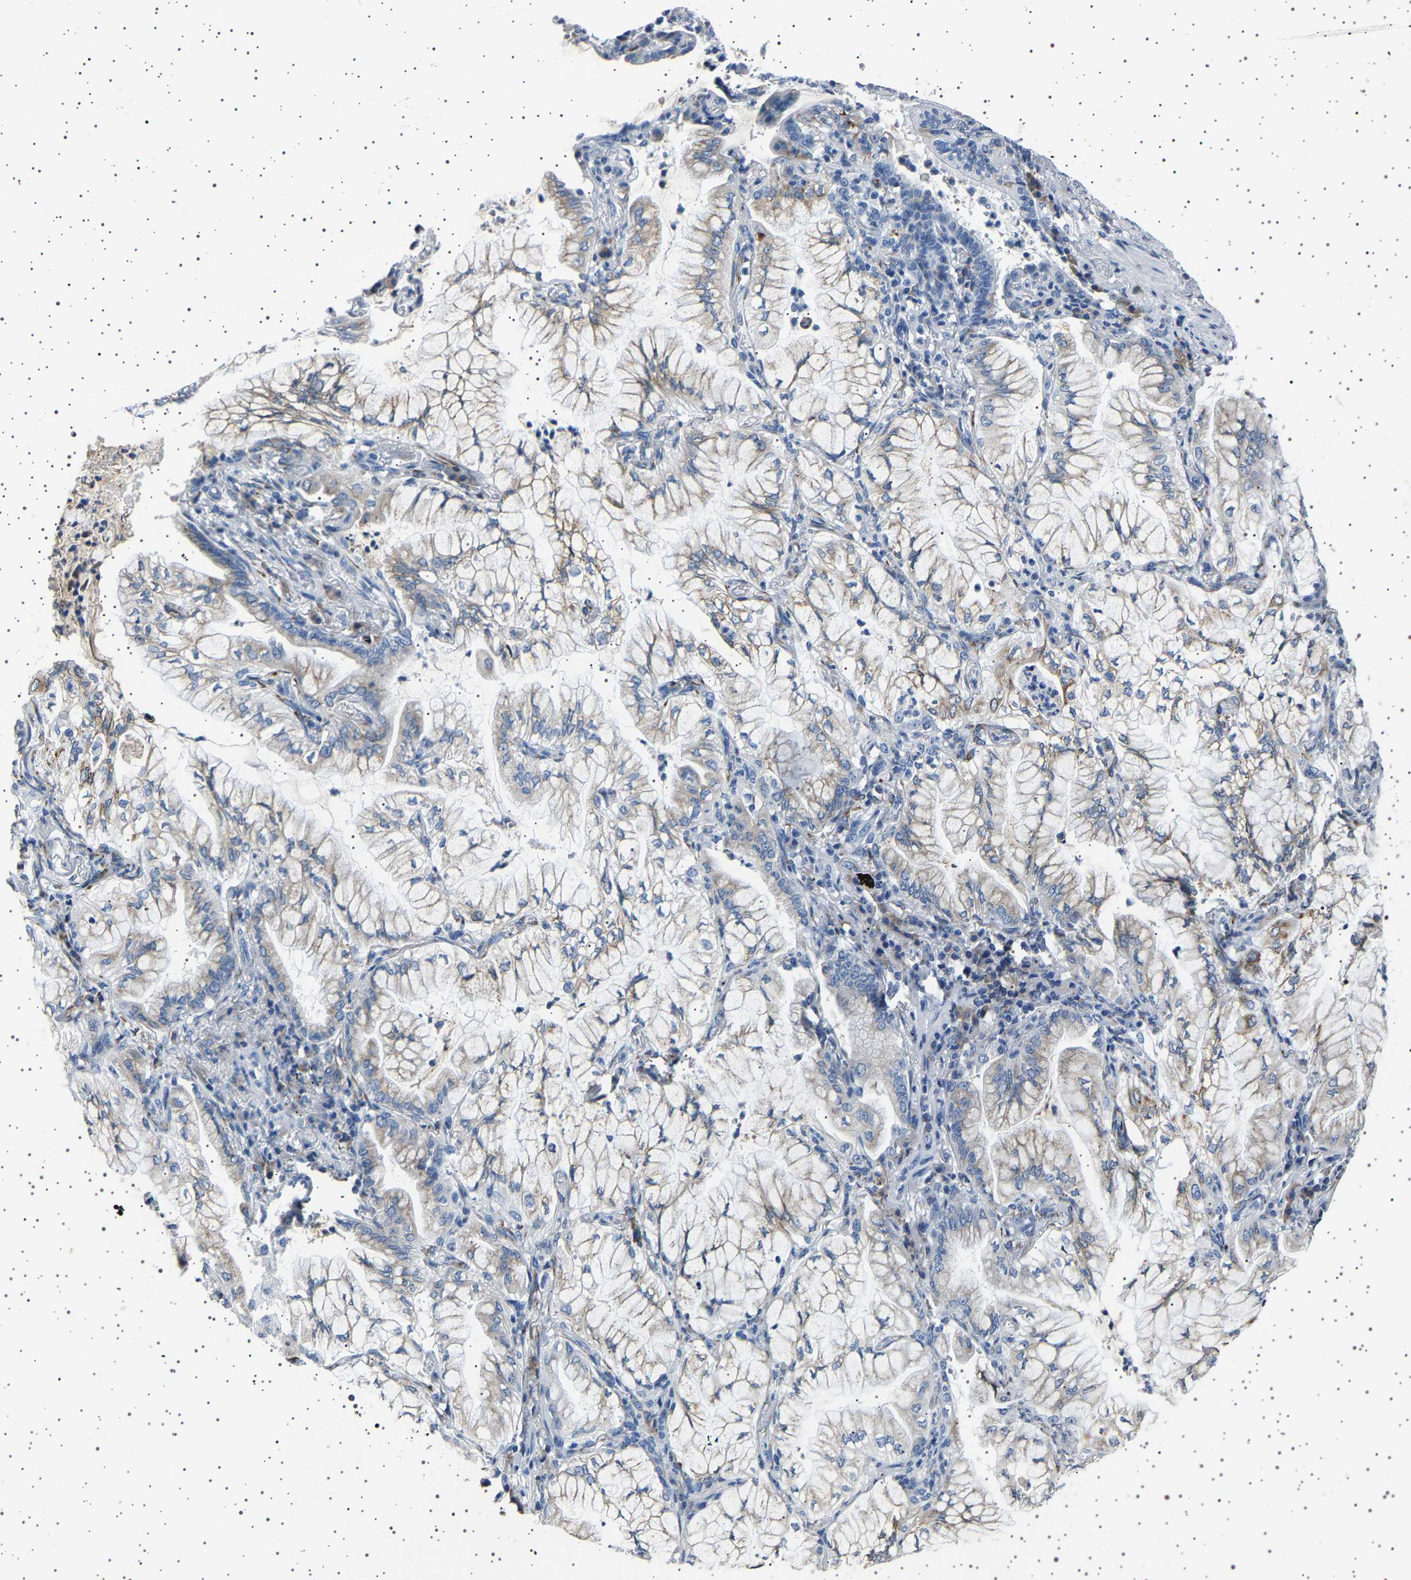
{"staining": {"intensity": "weak", "quantity": "25%-75%", "location": "cytoplasmic/membranous"}, "tissue": "lung cancer", "cell_type": "Tumor cells", "image_type": "cancer", "snomed": [{"axis": "morphology", "description": "Adenocarcinoma, NOS"}, {"axis": "topography", "description": "Lung"}], "caption": "Immunohistochemical staining of human lung cancer (adenocarcinoma) reveals low levels of weak cytoplasmic/membranous protein expression in about 25%-75% of tumor cells.", "gene": "FTCD", "patient": {"sex": "female", "age": 70}}